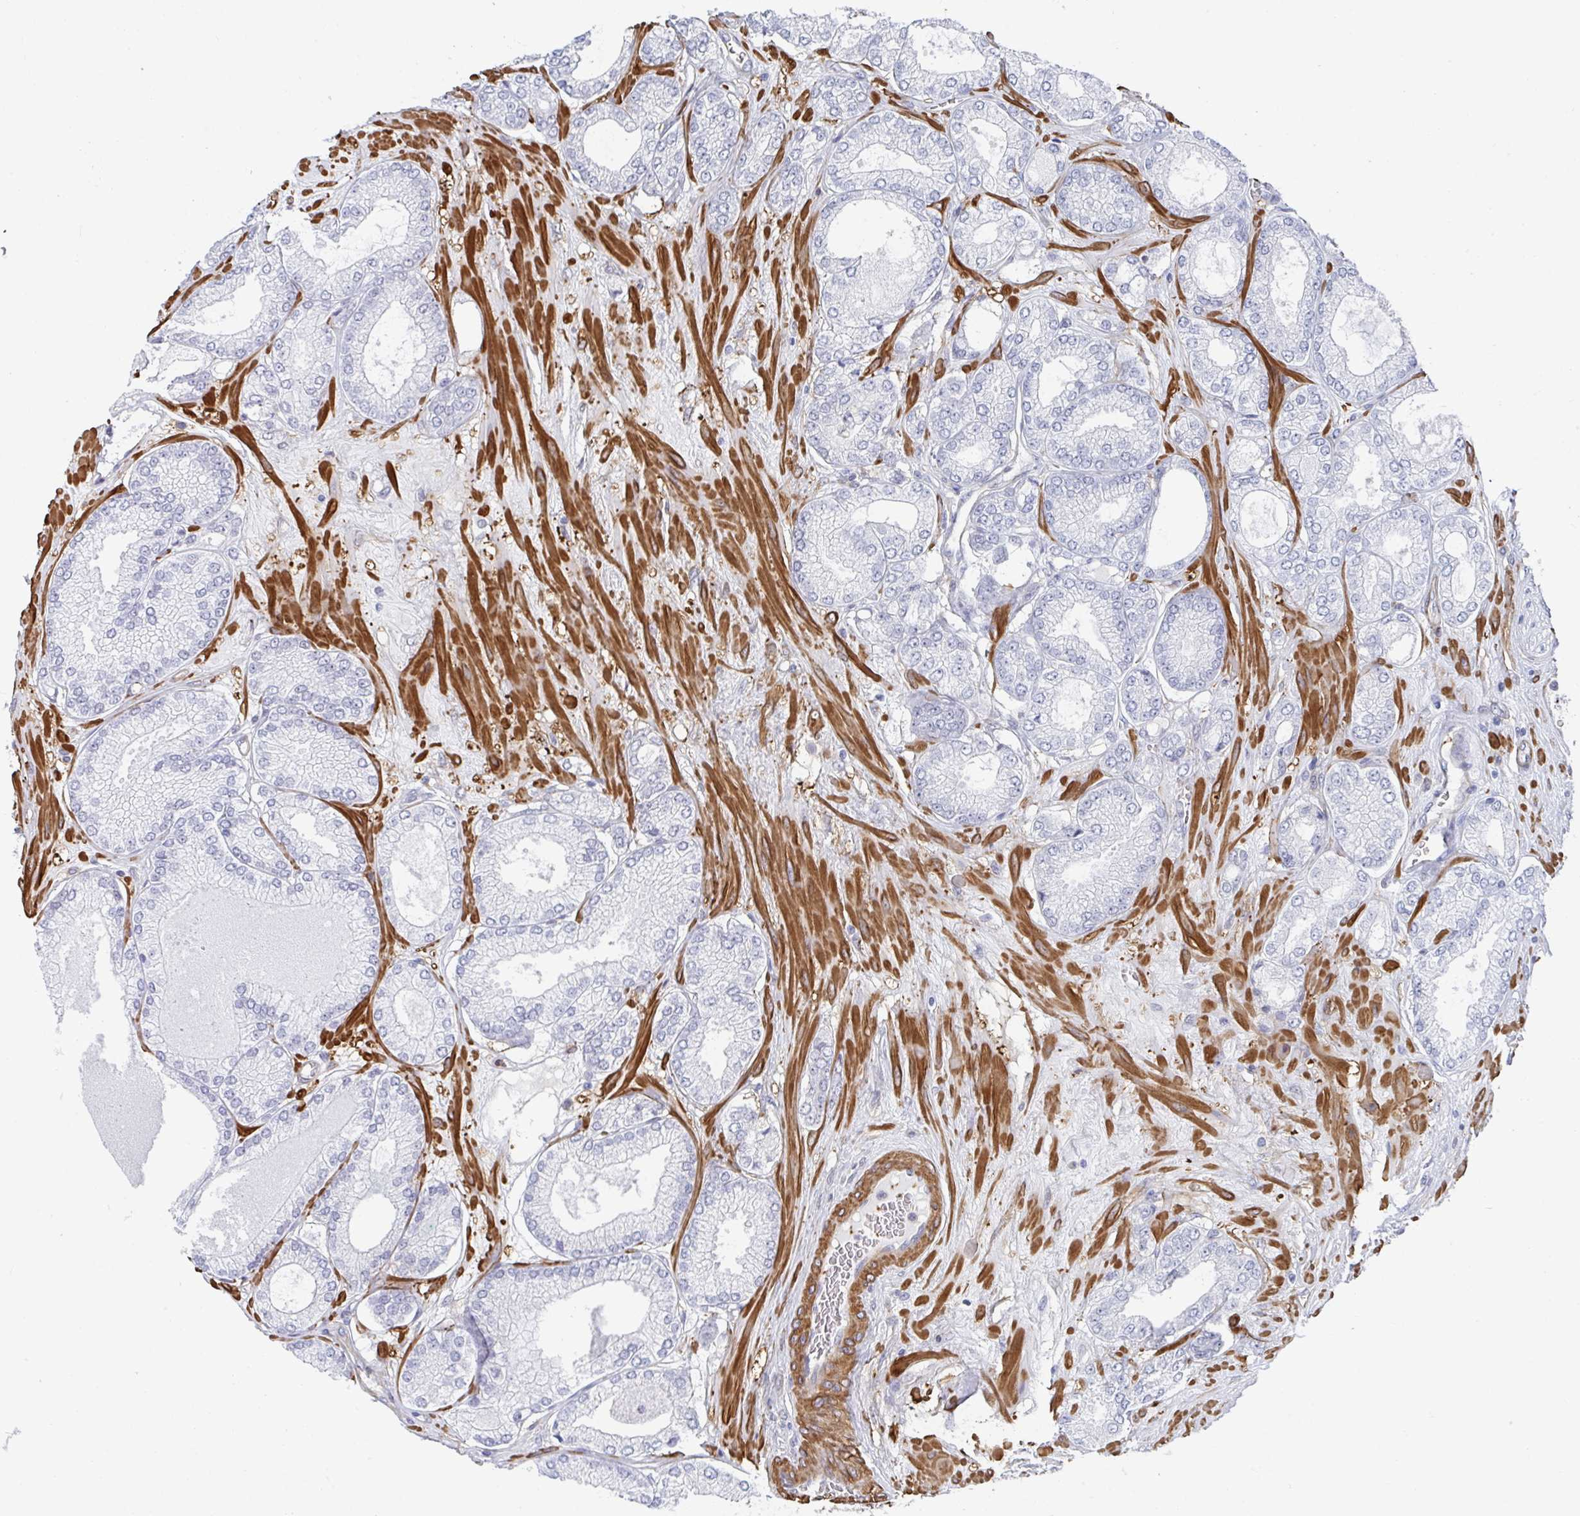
{"staining": {"intensity": "negative", "quantity": "none", "location": "none"}, "tissue": "prostate cancer", "cell_type": "Tumor cells", "image_type": "cancer", "snomed": [{"axis": "morphology", "description": "Adenocarcinoma, High grade"}, {"axis": "topography", "description": "Prostate"}], "caption": "This micrograph is of prostate cancer stained with immunohistochemistry (IHC) to label a protein in brown with the nuclei are counter-stained blue. There is no staining in tumor cells. (DAB (3,3'-diaminobenzidine) immunohistochemistry (IHC) visualized using brightfield microscopy, high magnification).", "gene": "NEURL4", "patient": {"sex": "male", "age": 68}}